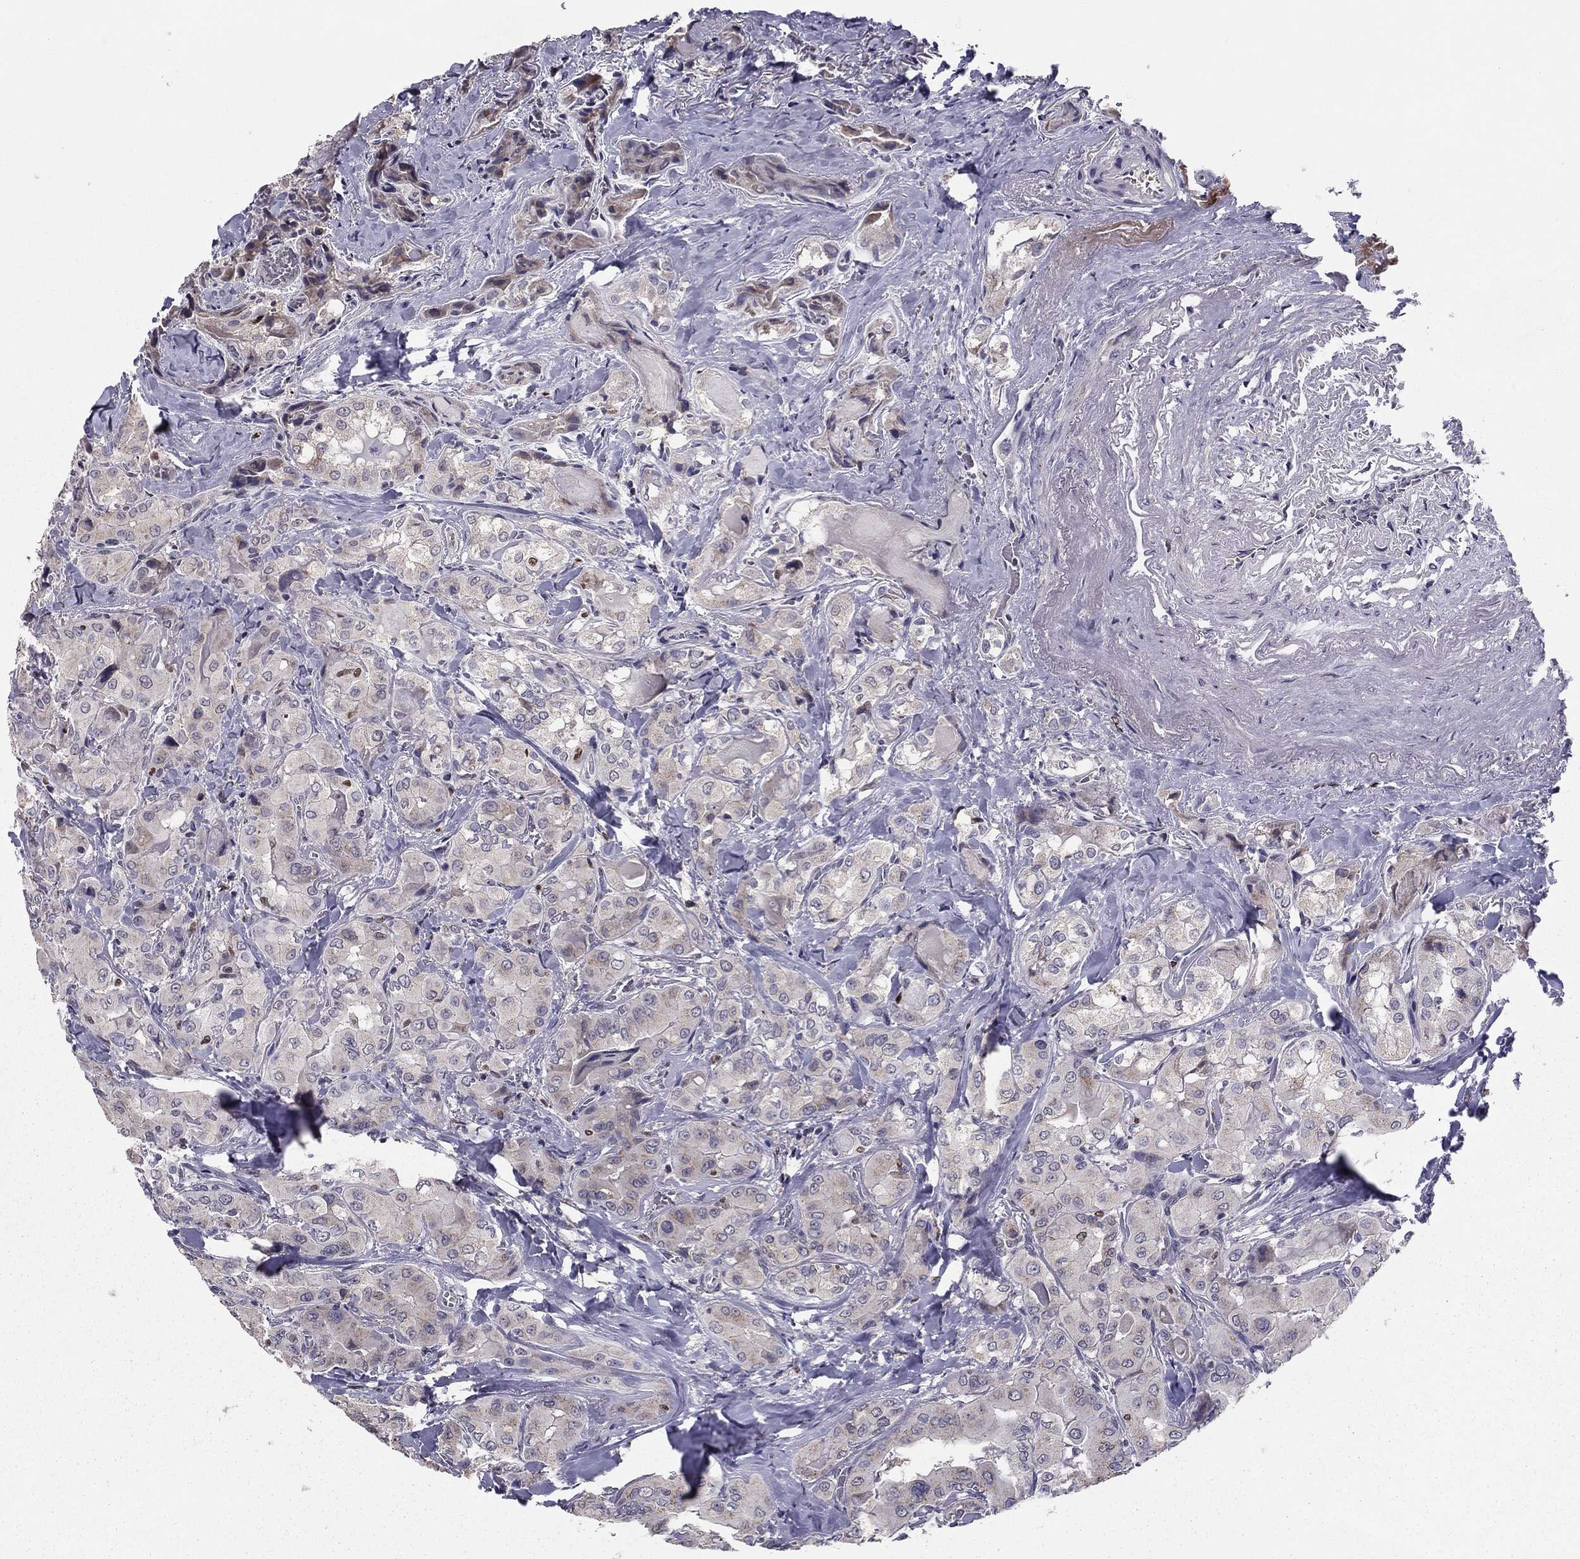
{"staining": {"intensity": "negative", "quantity": "none", "location": "none"}, "tissue": "thyroid cancer", "cell_type": "Tumor cells", "image_type": "cancer", "snomed": [{"axis": "morphology", "description": "Normal tissue, NOS"}, {"axis": "morphology", "description": "Papillary adenocarcinoma, NOS"}, {"axis": "topography", "description": "Thyroid gland"}], "caption": "Protein analysis of papillary adenocarcinoma (thyroid) exhibits no significant positivity in tumor cells.", "gene": "HCN1", "patient": {"sex": "female", "age": 66}}